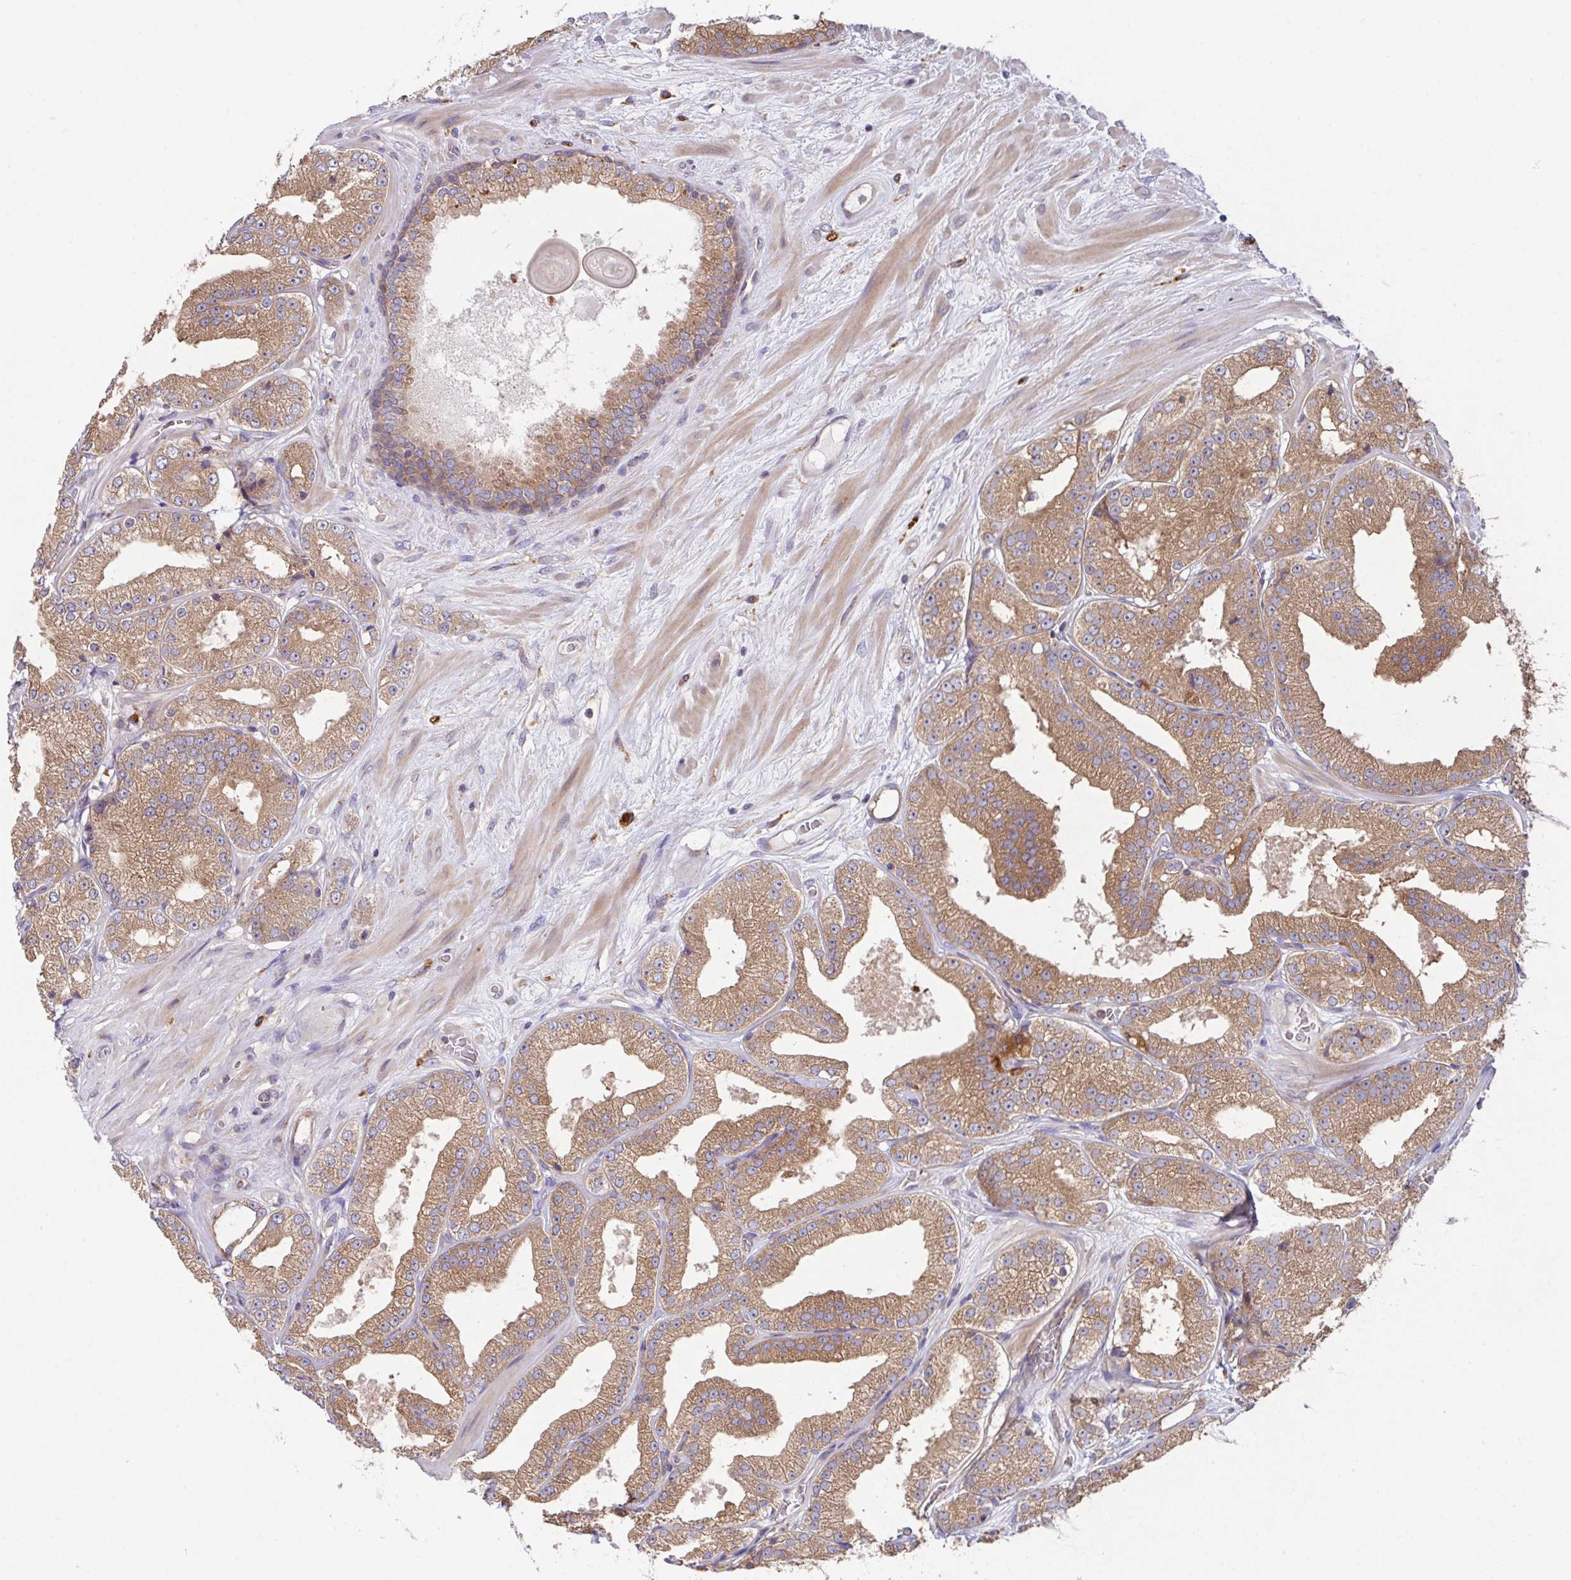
{"staining": {"intensity": "moderate", "quantity": ">75%", "location": "cytoplasmic/membranous"}, "tissue": "prostate cancer", "cell_type": "Tumor cells", "image_type": "cancer", "snomed": [{"axis": "morphology", "description": "Adenocarcinoma, High grade"}, {"axis": "topography", "description": "Prostate"}], "caption": "This histopathology image shows IHC staining of prostate cancer, with medium moderate cytoplasmic/membranous positivity in approximately >75% of tumor cells.", "gene": "TRIM14", "patient": {"sex": "male", "age": 68}}